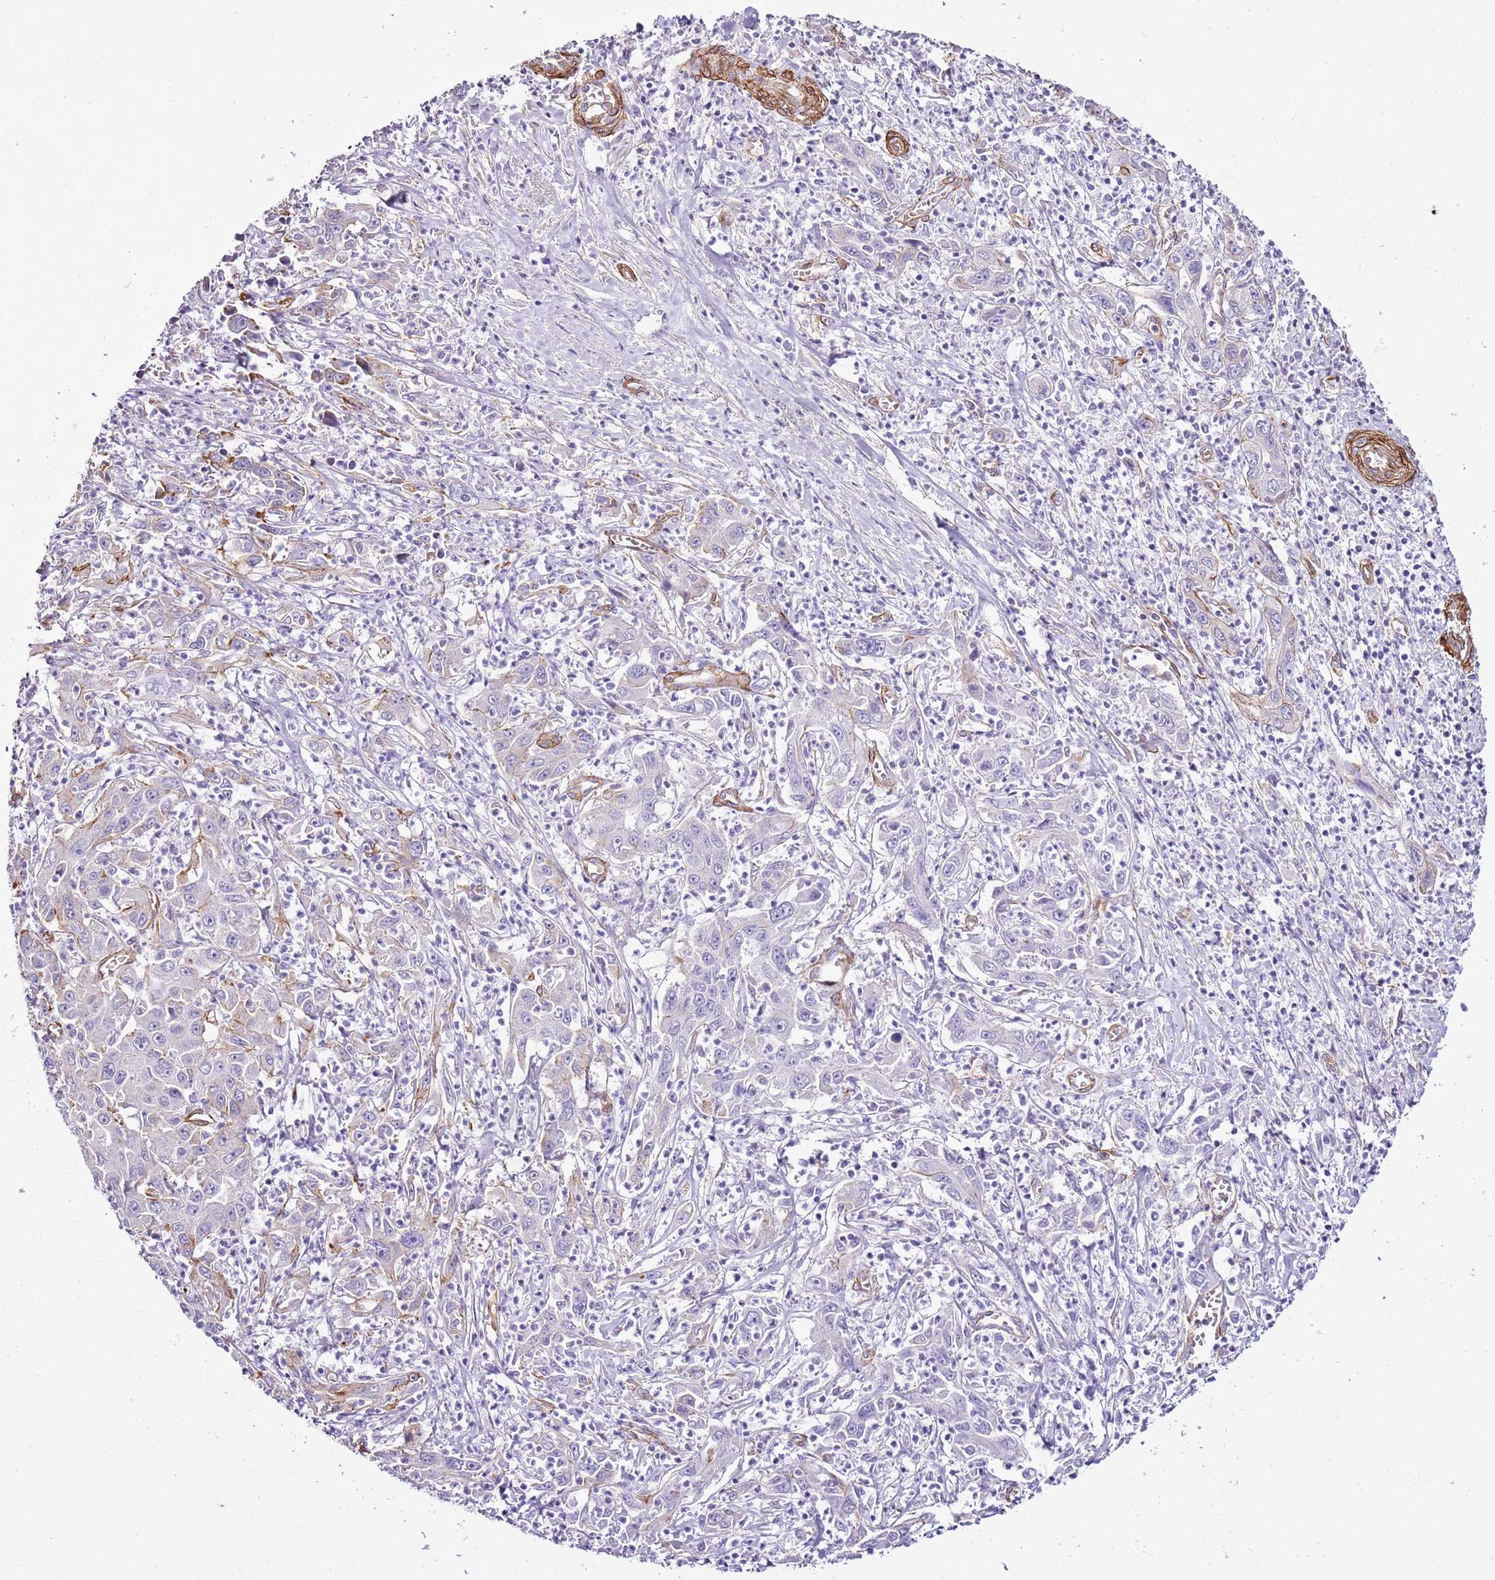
{"staining": {"intensity": "moderate", "quantity": "<25%", "location": "cytoplasmic/membranous"}, "tissue": "liver cancer", "cell_type": "Tumor cells", "image_type": "cancer", "snomed": [{"axis": "morphology", "description": "Carcinoma, Hepatocellular, NOS"}, {"axis": "topography", "description": "Liver"}], "caption": "Immunohistochemistry photomicrograph of neoplastic tissue: liver cancer (hepatocellular carcinoma) stained using immunohistochemistry (IHC) exhibits low levels of moderate protein expression localized specifically in the cytoplasmic/membranous of tumor cells, appearing as a cytoplasmic/membranous brown color.", "gene": "CTDSPL", "patient": {"sex": "male", "age": 63}}